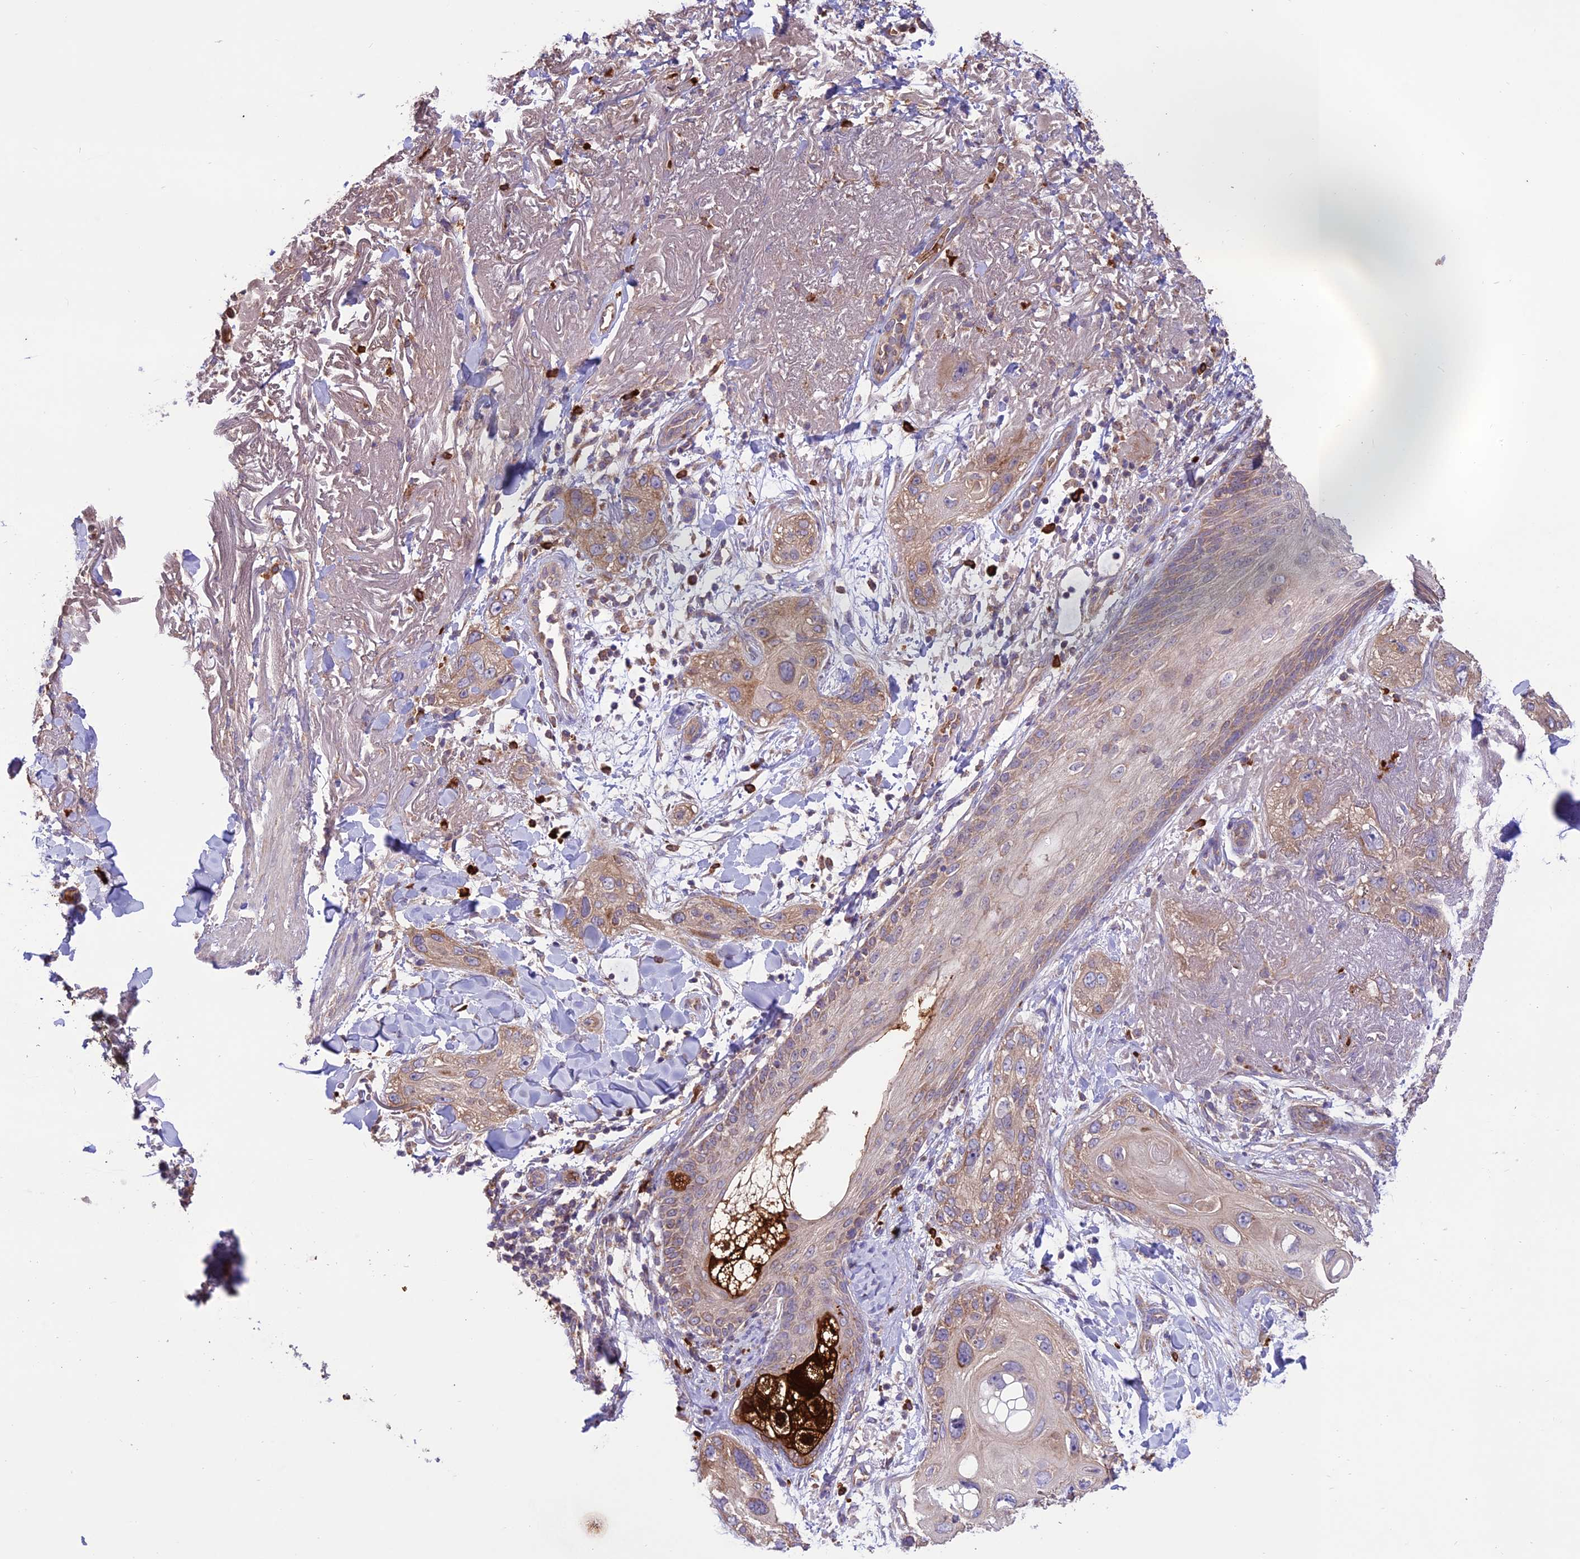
{"staining": {"intensity": "moderate", "quantity": "25%-75%", "location": "cytoplasmic/membranous"}, "tissue": "skin cancer", "cell_type": "Tumor cells", "image_type": "cancer", "snomed": [{"axis": "morphology", "description": "Normal tissue, NOS"}, {"axis": "morphology", "description": "Squamous cell carcinoma, NOS"}, {"axis": "topography", "description": "Skin"}], "caption": "There is medium levels of moderate cytoplasmic/membranous positivity in tumor cells of skin cancer (squamous cell carcinoma), as demonstrated by immunohistochemical staining (brown color).", "gene": "NDUFAF1", "patient": {"sex": "male", "age": 72}}